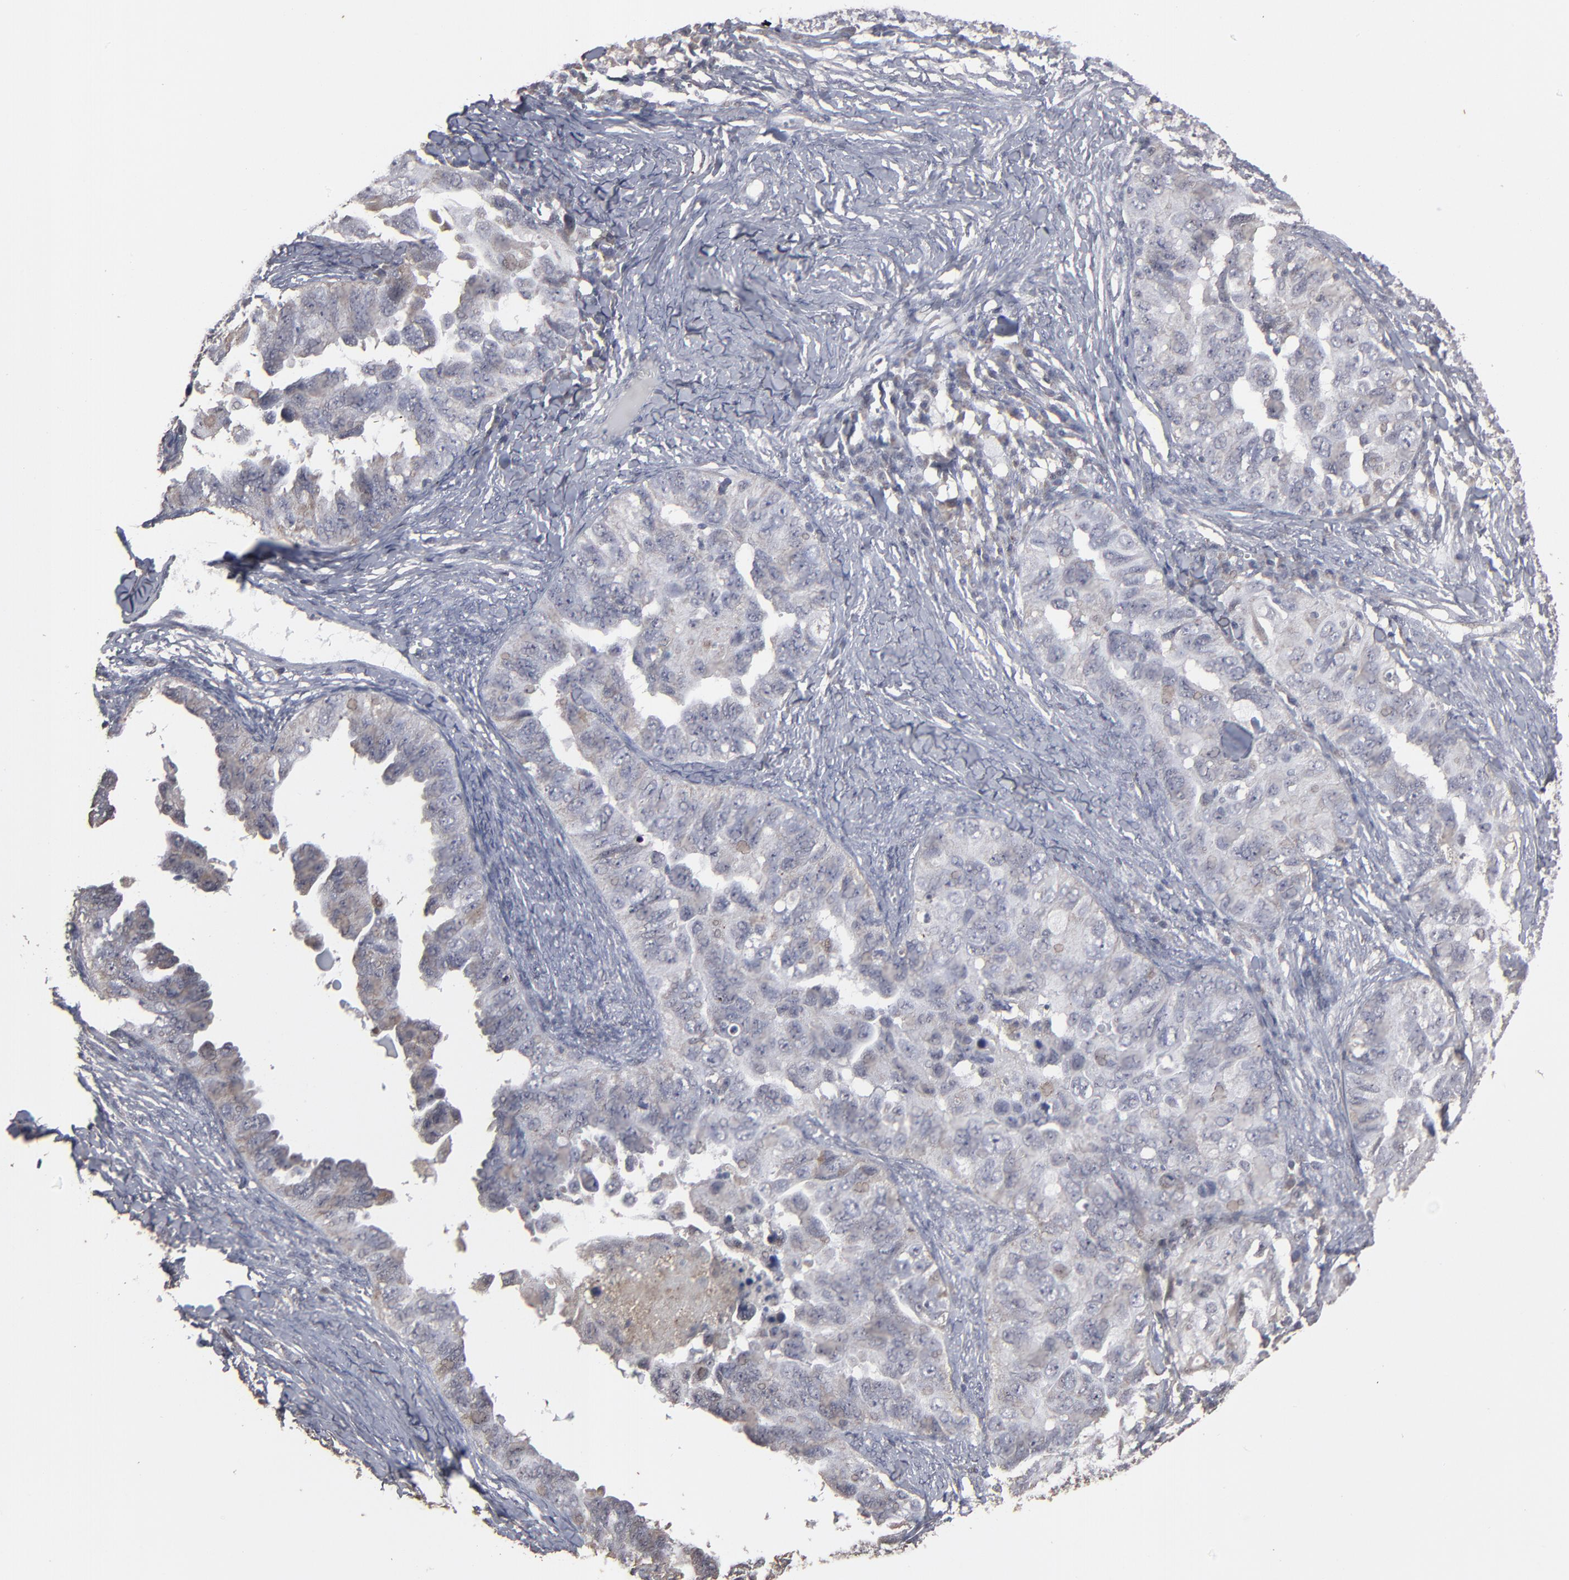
{"staining": {"intensity": "weak", "quantity": "<25%", "location": "cytoplasmic/membranous"}, "tissue": "ovarian cancer", "cell_type": "Tumor cells", "image_type": "cancer", "snomed": [{"axis": "morphology", "description": "Cystadenocarcinoma, serous, NOS"}, {"axis": "topography", "description": "Ovary"}], "caption": "Serous cystadenocarcinoma (ovarian) was stained to show a protein in brown. There is no significant positivity in tumor cells.", "gene": "SLC22A17", "patient": {"sex": "female", "age": 82}}